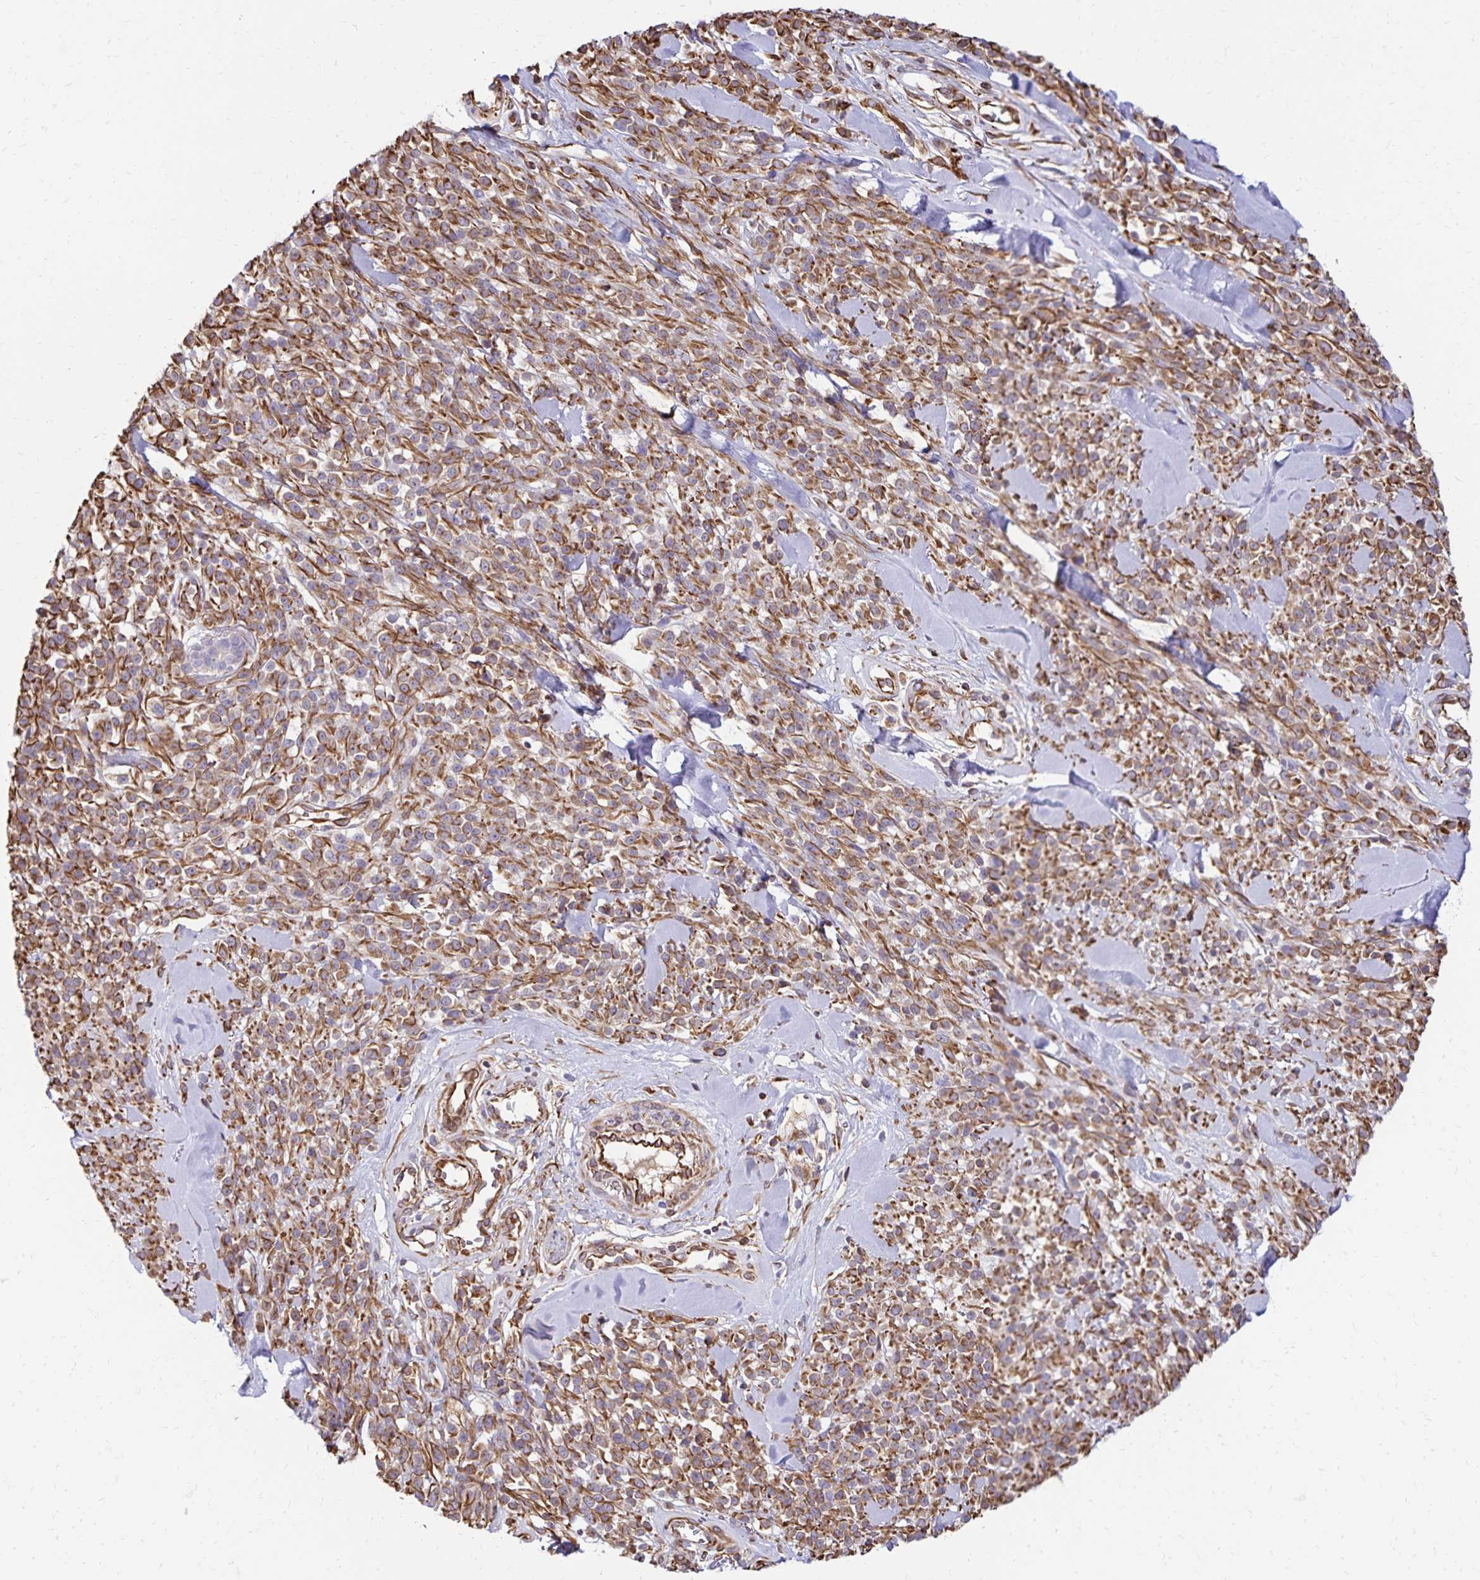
{"staining": {"intensity": "moderate", "quantity": ">75%", "location": "cytoplasmic/membranous"}, "tissue": "melanoma", "cell_type": "Tumor cells", "image_type": "cancer", "snomed": [{"axis": "morphology", "description": "Malignant melanoma, NOS"}, {"axis": "topography", "description": "Skin"}, {"axis": "topography", "description": "Skin of trunk"}], "caption": "Malignant melanoma was stained to show a protein in brown. There is medium levels of moderate cytoplasmic/membranous positivity in approximately >75% of tumor cells. (DAB (3,3'-diaminobenzidine) IHC with brightfield microscopy, high magnification).", "gene": "TRPV6", "patient": {"sex": "male", "age": 74}}